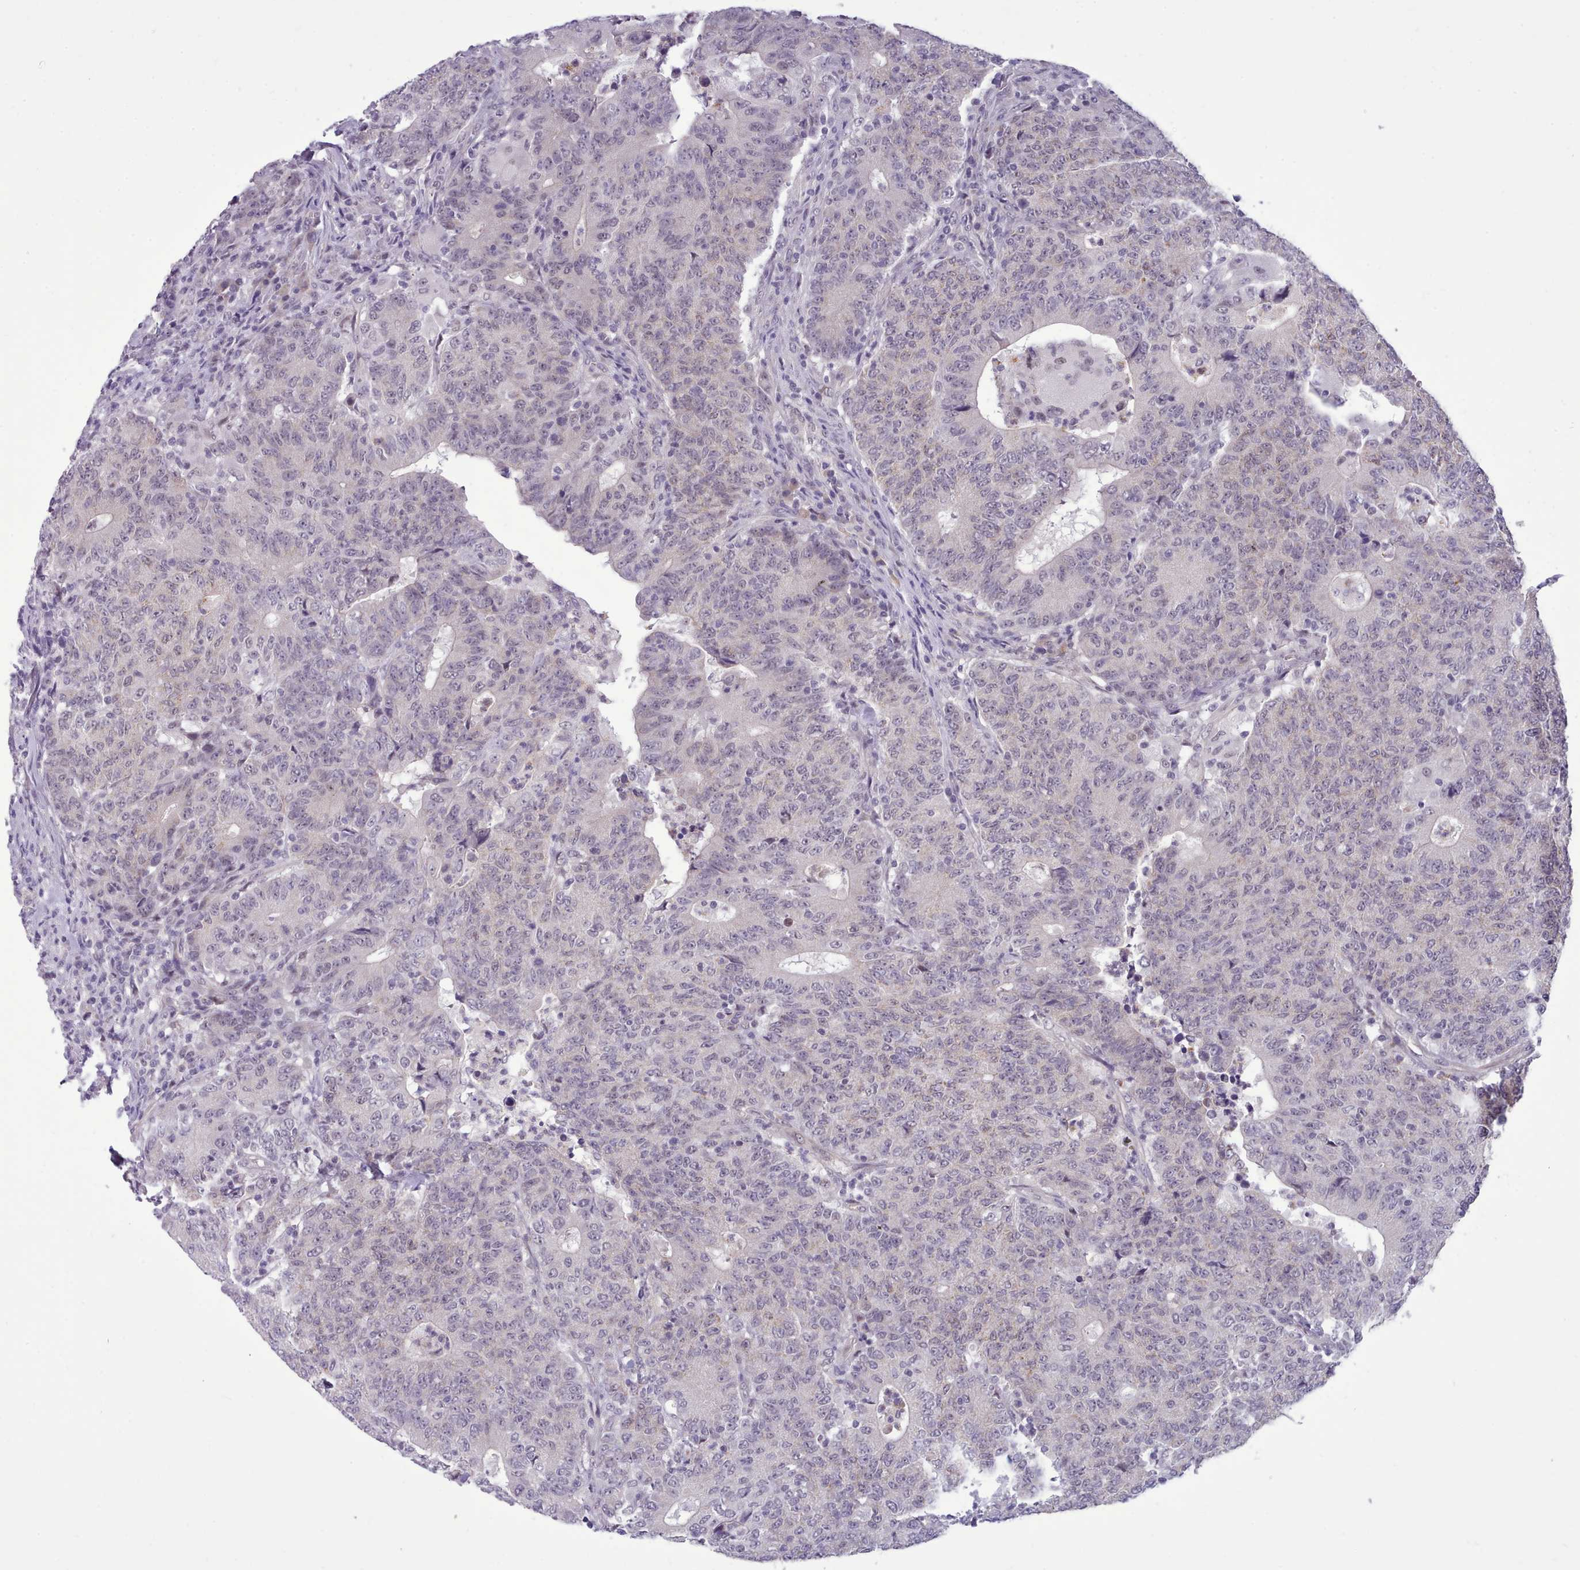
{"staining": {"intensity": "negative", "quantity": "none", "location": "none"}, "tissue": "colorectal cancer", "cell_type": "Tumor cells", "image_type": "cancer", "snomed": [{"axis": "morphology", "description": "Adenocarcinoma, NOS"}, {"axis": "topography", "description": "Colon"}], "caption": "An immunohistochemistry photomicrograph of colorectal cancer (adenocarcinoma) is shown. There is no staining in tumor cells of colorectal cancer (adenocarcinoma).", "gene": "KCTD16", "patient": {"sex": "female", "age": 75}}